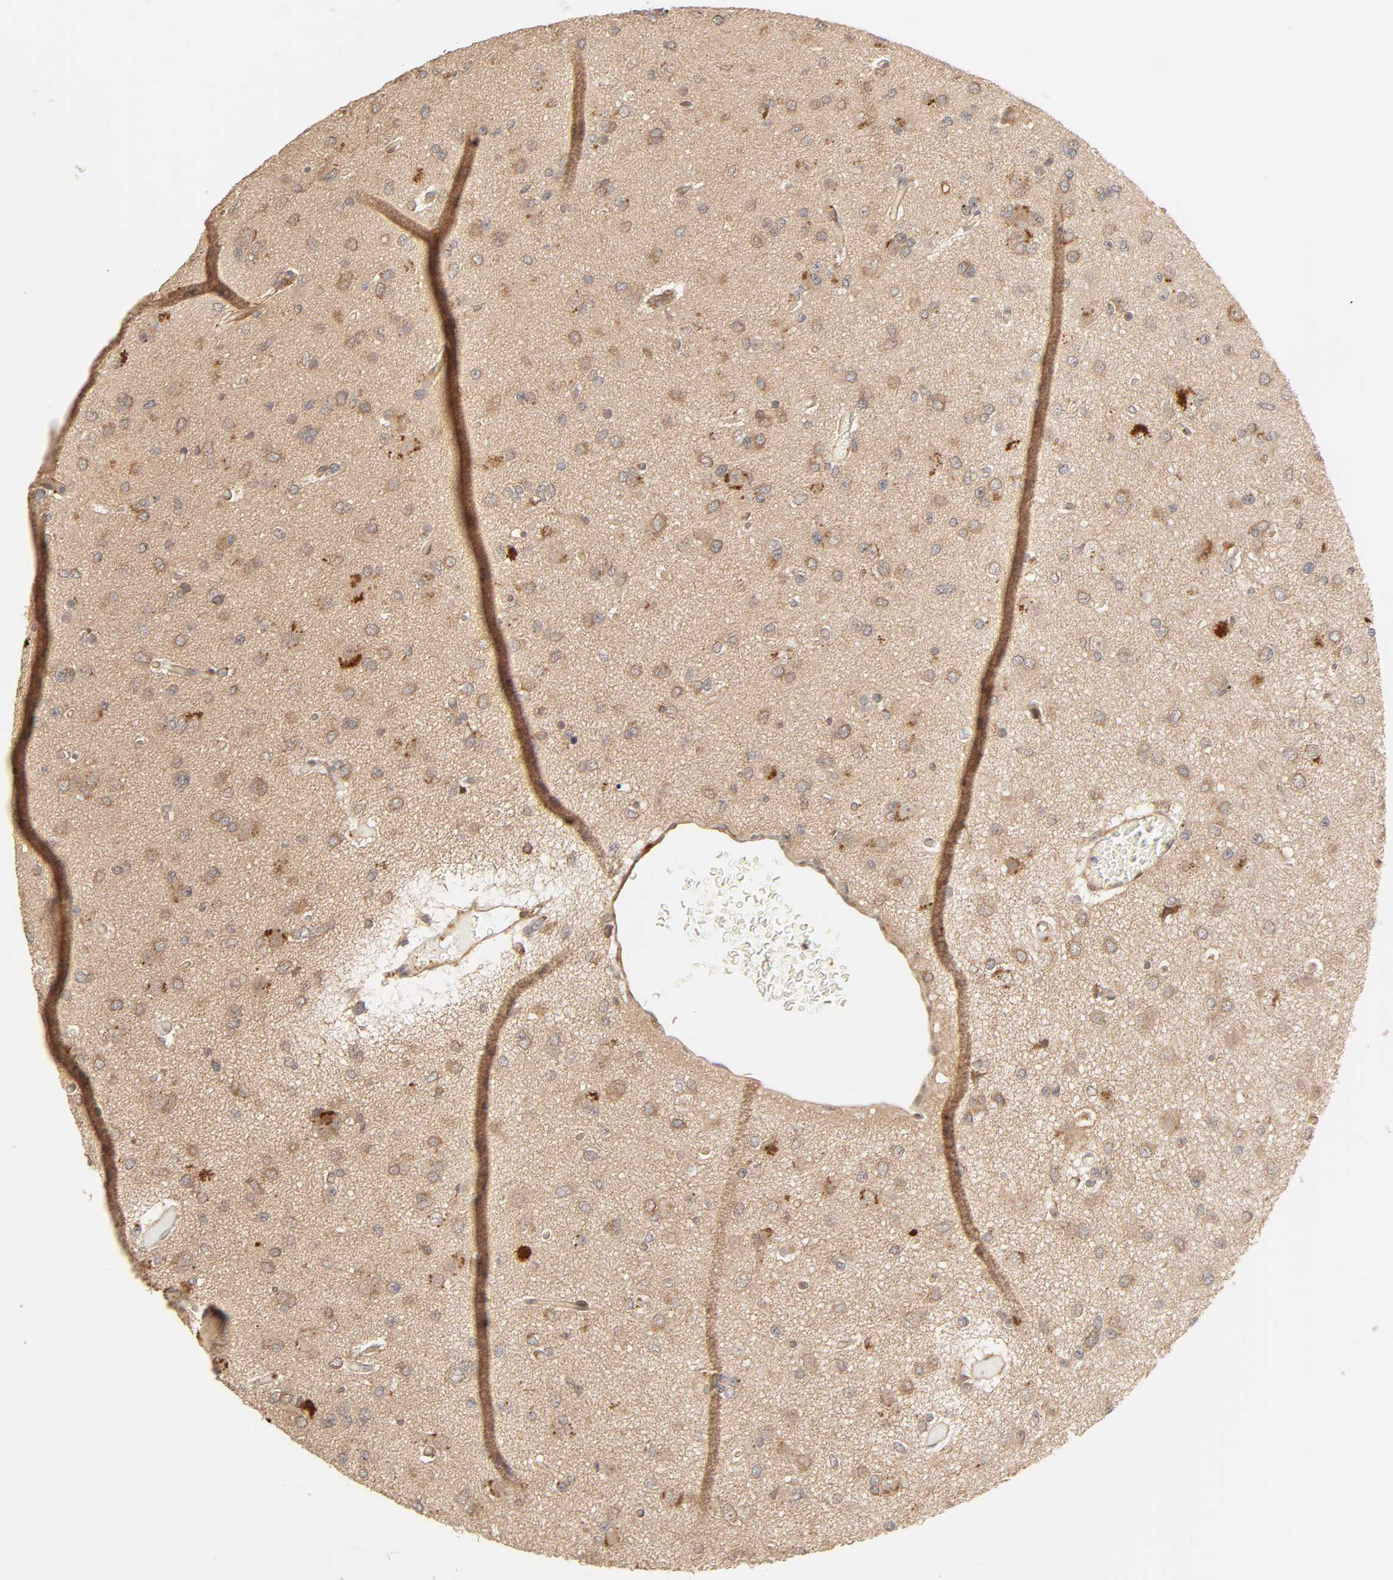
{"staining": {"intensity": "moderate", "quantity": ">75%", "location": "cytoplasmic/membranous"}, "tissue": "glioma", "cell_type": "Tumor cells", "image_type": "cancer", "snomed": [{"axis": "morphology", "description": "Glioma, malignant, Low grade"}, {"axis": "topography", "description": "Brain"}], "caption": "This is a photomicrograph of immunohistochemistry (IHC) staining of glioma, which shows moderate positivity in the cytoplasmic/membranous of tumor cells.", "gene": "EPS8", "patient": {"sex": "male", "age": 42}}